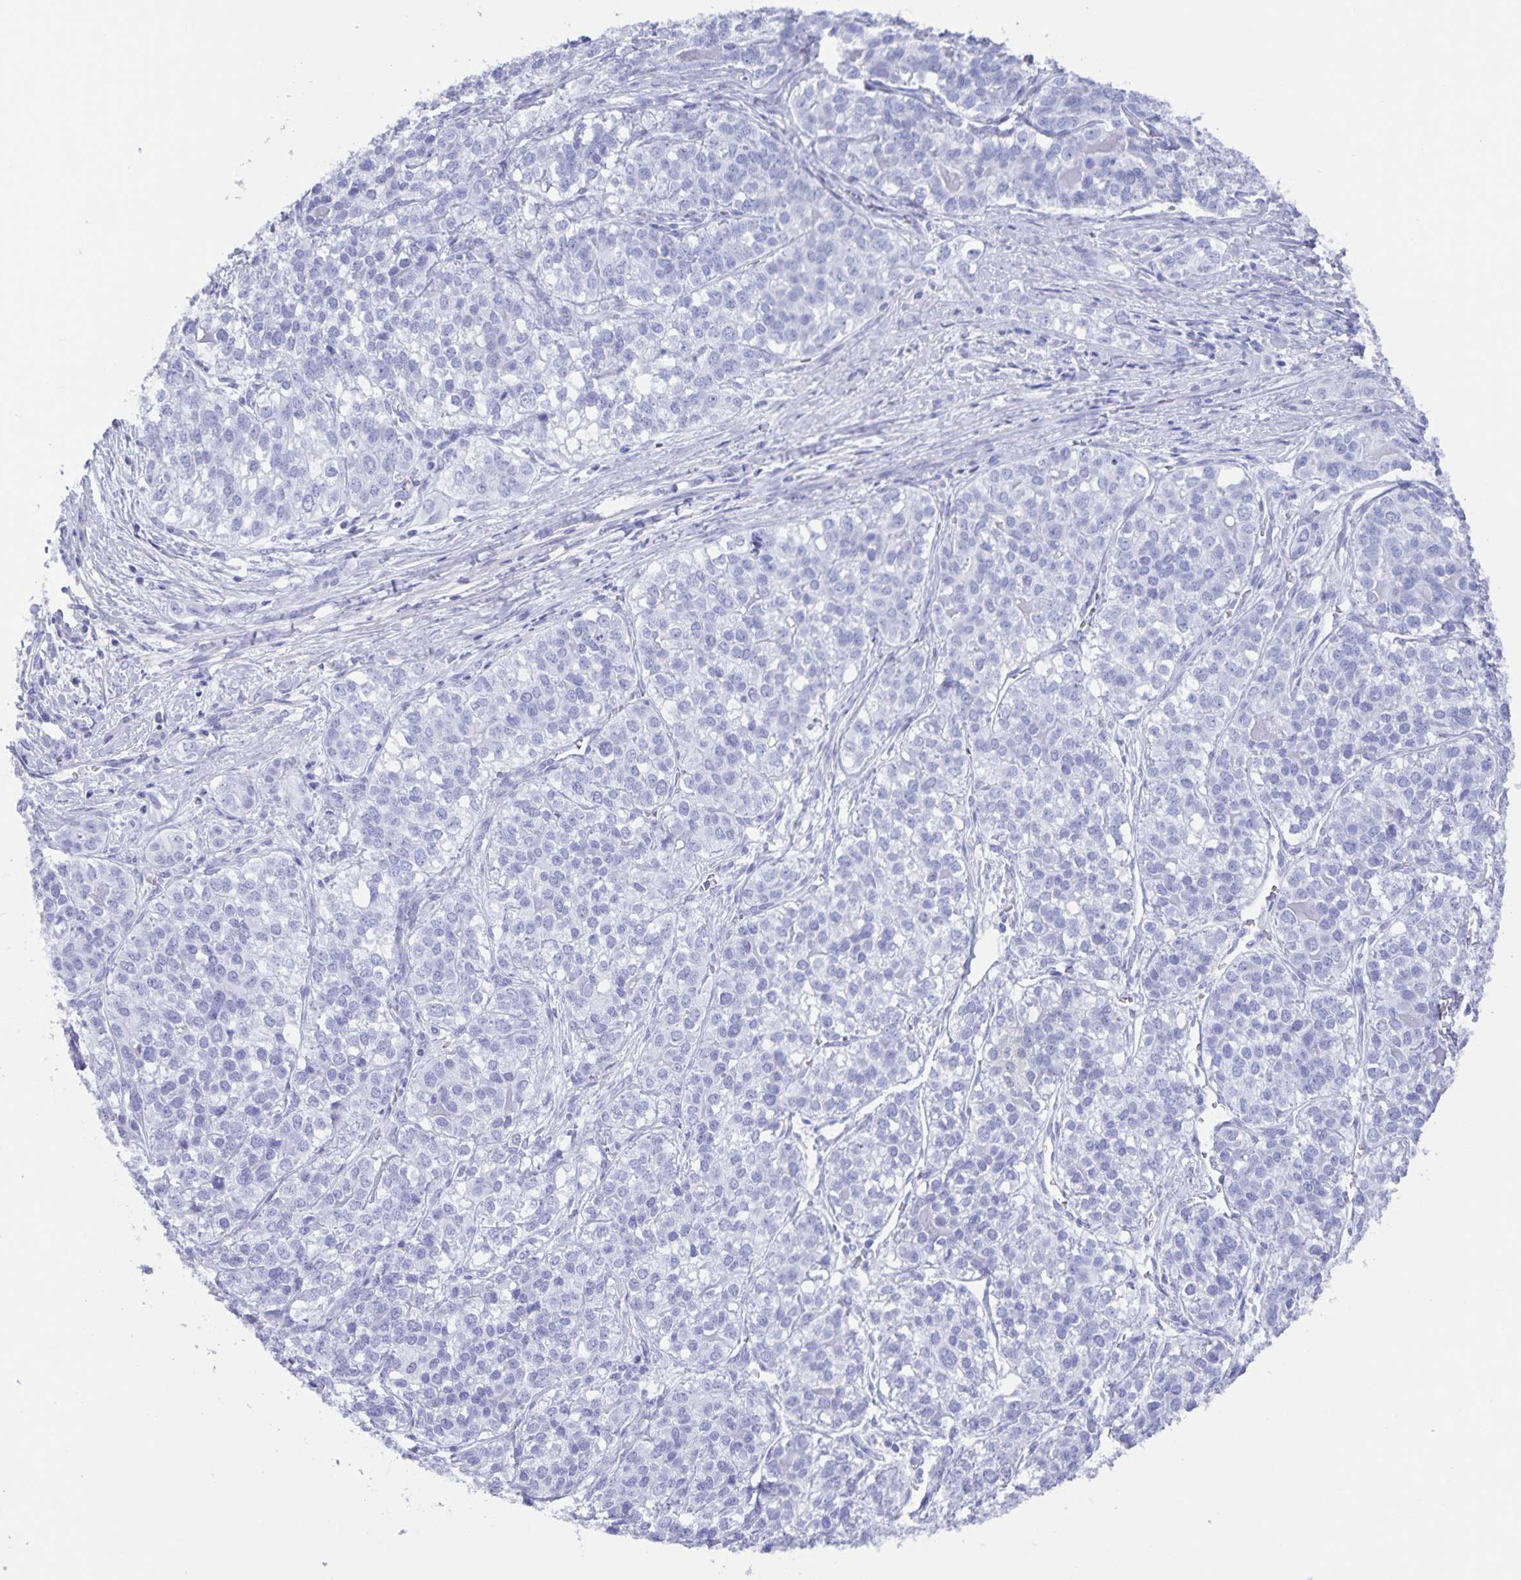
{"staining": {"intensity": "negative", "quantity": "none", "location": "none"}, "tissue": "liver cancer", "cell_type": "Tumor cells", "image_type": "cancer", "snomed": [{"axis": "morphology", "description": "Cholangiocarcinoma"}, {"axis": "topography", "description": "Liver"}], "caption": "IHC micrograph of cholangiocarcinoma (liver) stained for a protein (brown), which reveals no positivity in tumor cells.", "gene": "AQP4", "patient": {"sex": "male", "age": 56}}